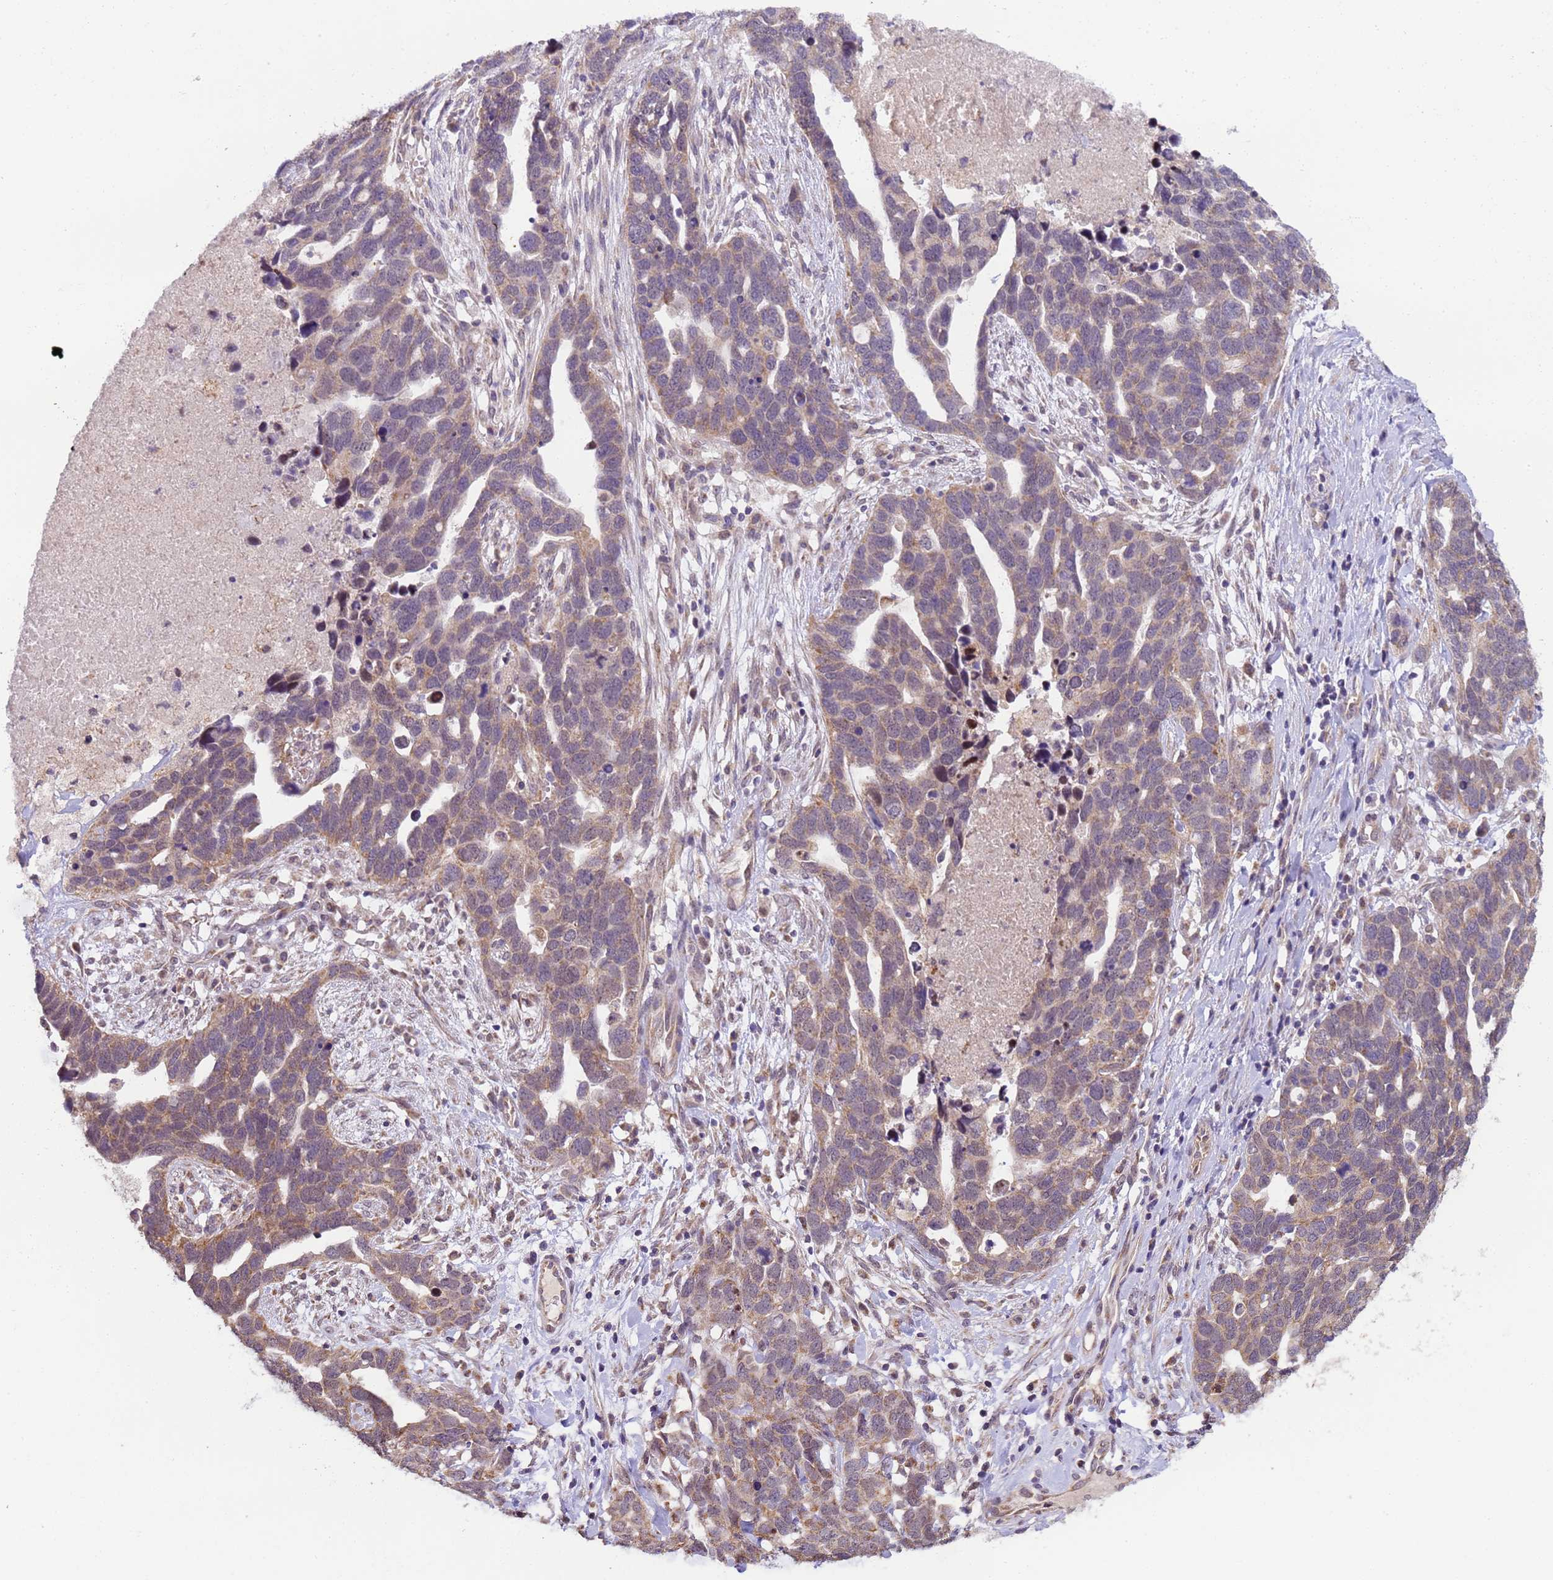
{"staining": {"intensity": "weak", "quantity": "25%-75%", "location": "cytoplasmic/membranous,nuclear"}, "tissue": "ovarian cancer", "cell_type": "Tumor cells", "image_type": "cancer", "snomed": [{"axis": "morphology", "description": "Cystadenocarcinoma, serous, NOS"}, {"axis": "topography", "description": "Ovary"}], "caption": "Brown immunohistochemical staining in serous cystadenocarcinoma (ovarian) demonstrates weak cytoplasmic/membranous and nuclear positivity in approximately 25%-75% of tumor cells.", "gene": "RAPGEF3", "patient": {"sex": "female", "age": 54}}